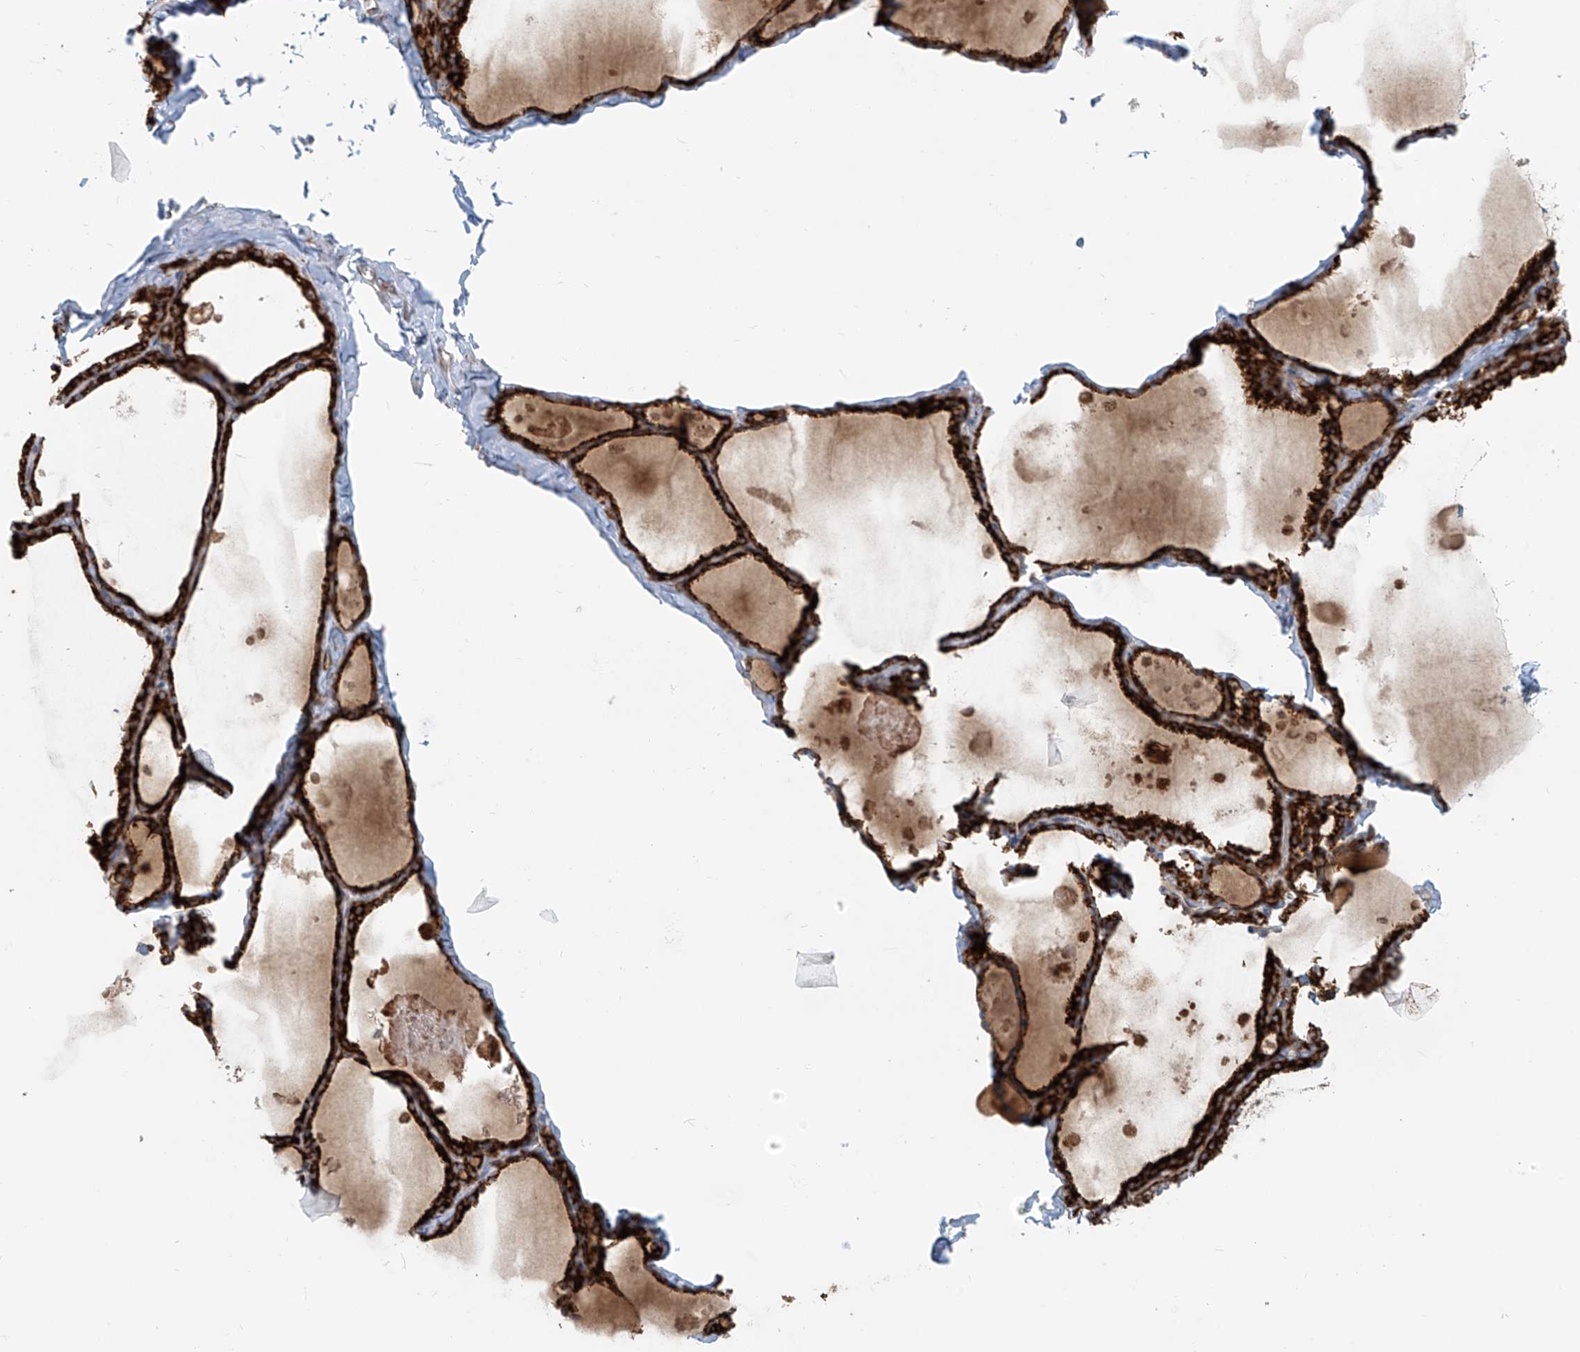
{"staining": {"intensity": "strong", "quantity": ">75%", "location": "cytoplasmic/membranous"}, "tissue": "thyroid gland", "cell_type": "Glandular cells", "image_type": "normal", "snomed": [{"axis": "morphology", "description": "Normal tissue, NOS"}, {"axis": "topography", "description": "Thyroid gland"}], "caption": "The photomicrograph exhibits staining of benign thyroid gland, revealing strong cytoplasmic/membranous protein expression (brown color) within glandular cells. (DAB IHC with brightfield microscopy, high magnification).", "gene": "KATNIP", "patient": {"sex": "male", "age": 56}}